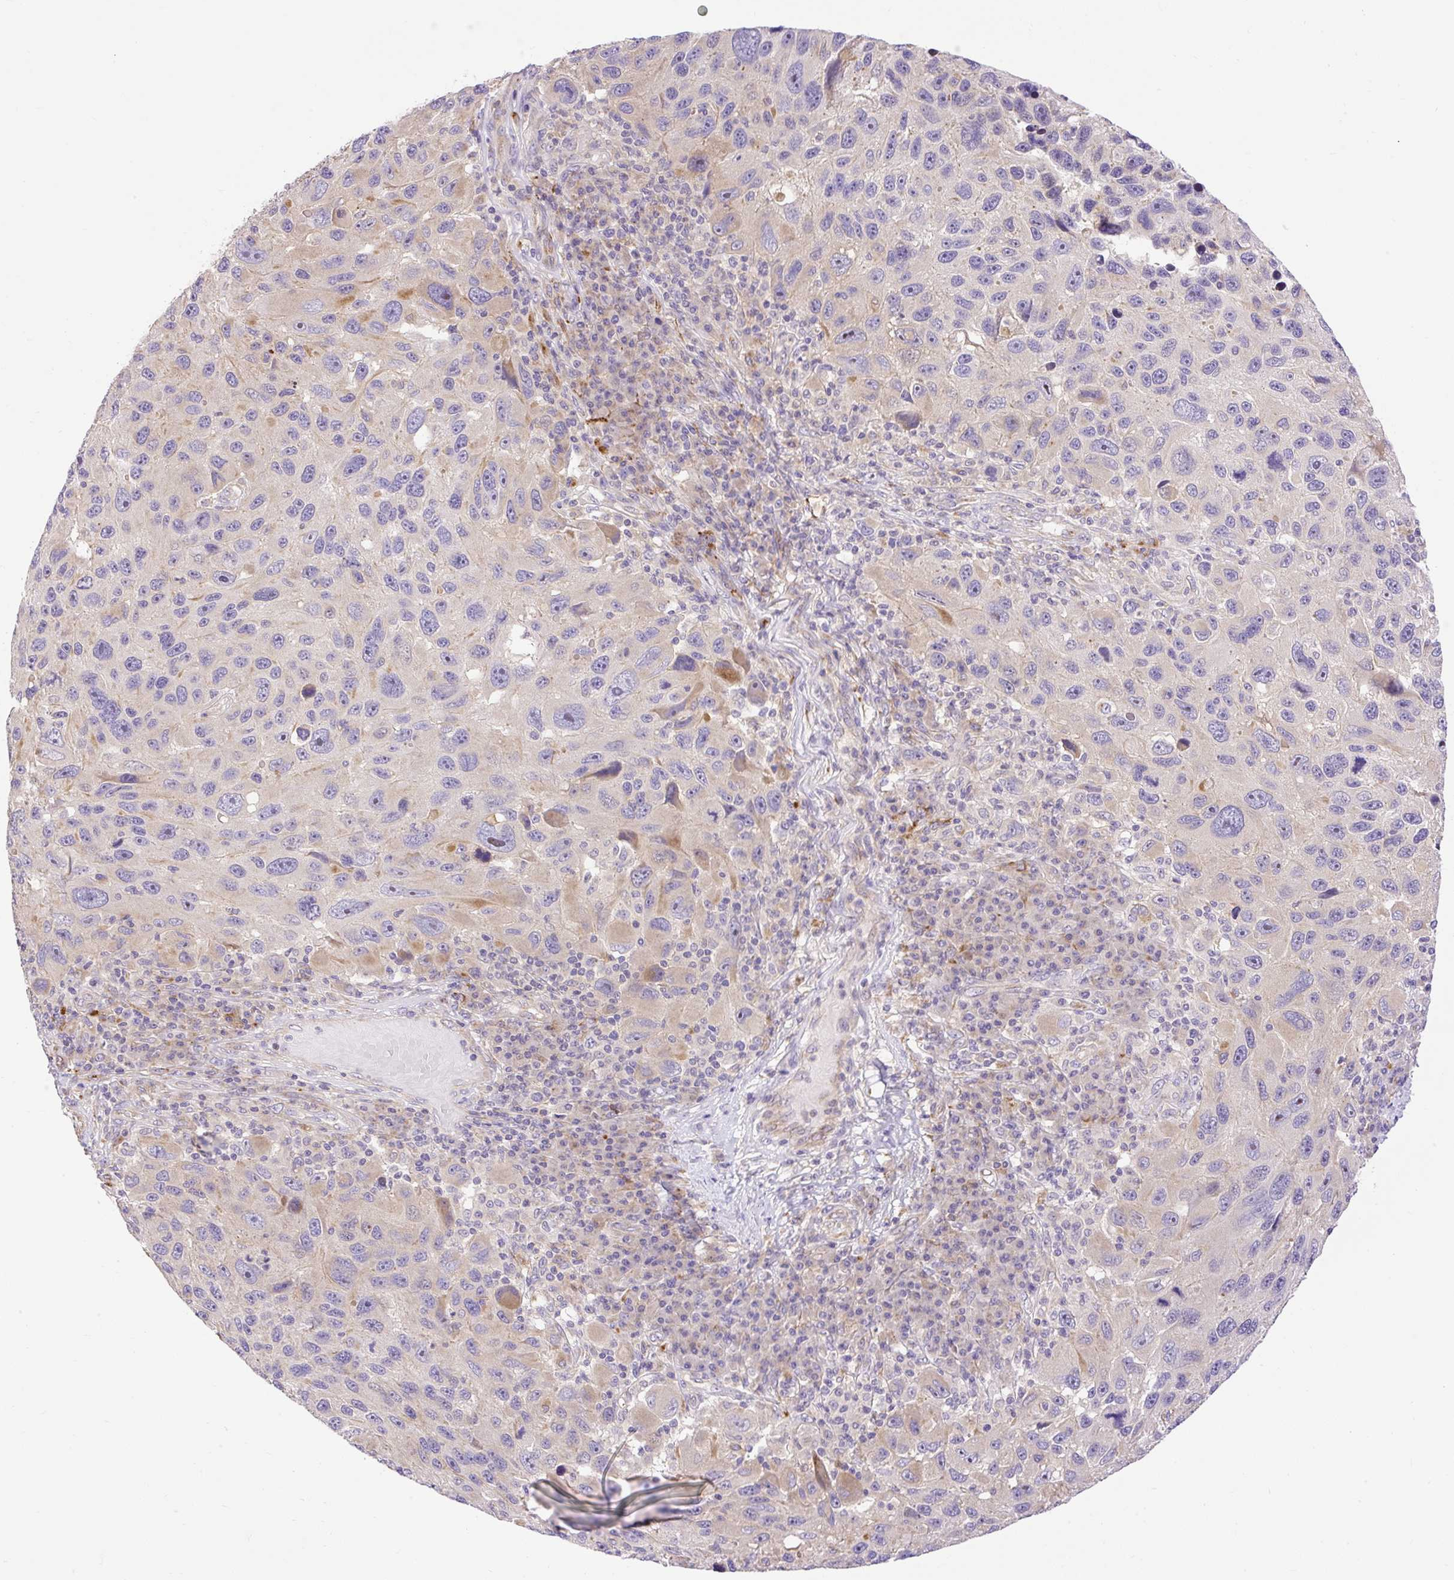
{"staining": {"intensity": "weak", "quantity": "<25%", "location": "cytoplasmic/membranous"}, "tissue": "melanoma", "cell_type": "Tumor cells", "image_type": "cancer", "snomed": [{"axis": "morphology", "description": "Malignant melanoma, NOS"}, {"axis": "topography", "description": "Skin"}], "caption": "An IHC histopathology image of melanoma is shown. There is no staining in tumor cells of melanoma.", "gene": "HEXB", "patient": {"sex": "male", "age": 53}}